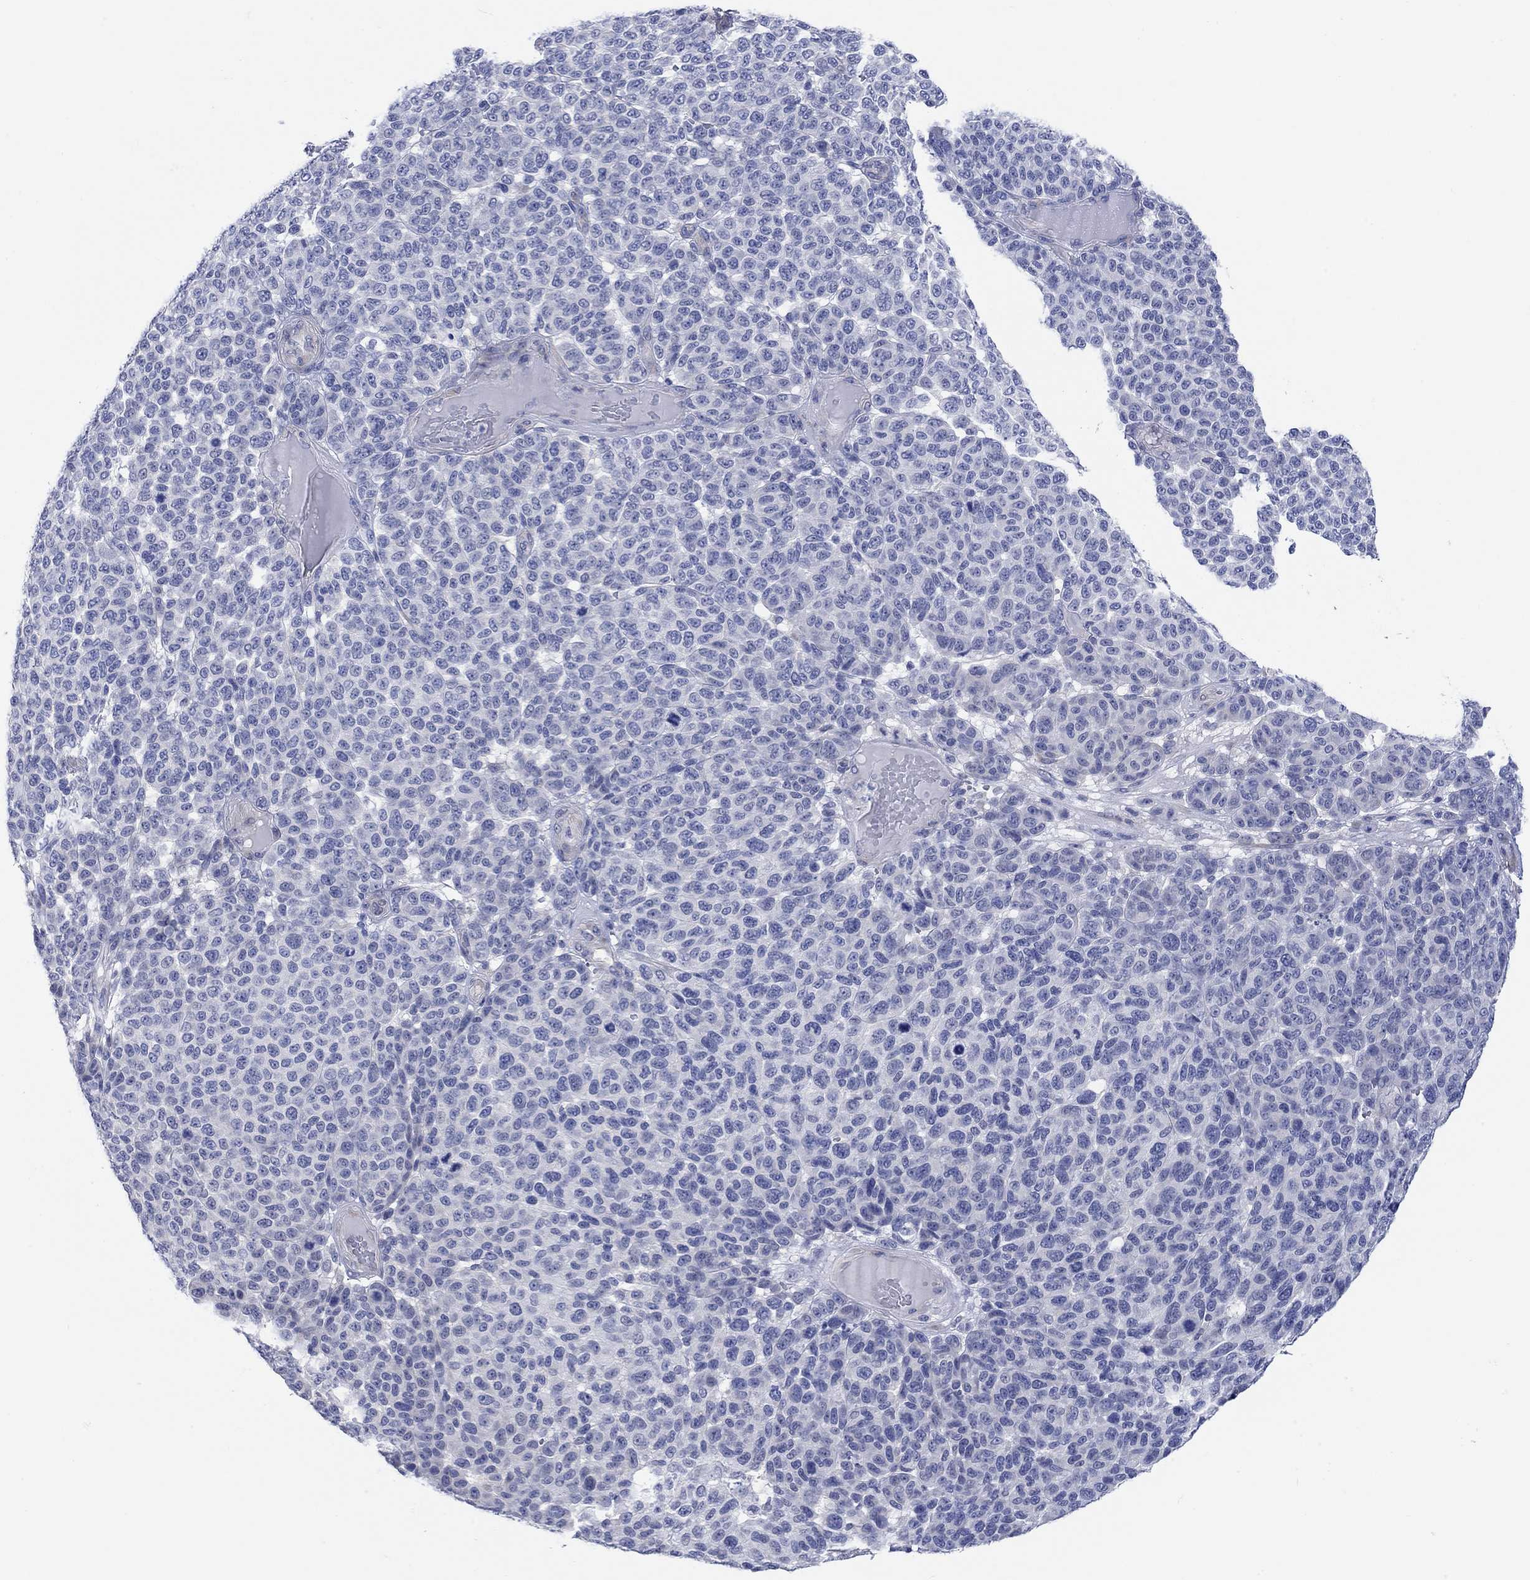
{"staining": {"intensity": "negative", "quantity": "none", "location": "none"}, "tissue": "melanoma", "cell_type": "Tumor cells", "image_type": "cancer", "snomed": [{"axis": "morphology", "description": "Malignant melanoma, NOS"}, {"axis": "topography", "description": "Skin"}], "caption": "The image exhibits no staining of tumor cells in melanoma.", "gene": "KRT222", "patient": {"sex": "male", "age": 59}}